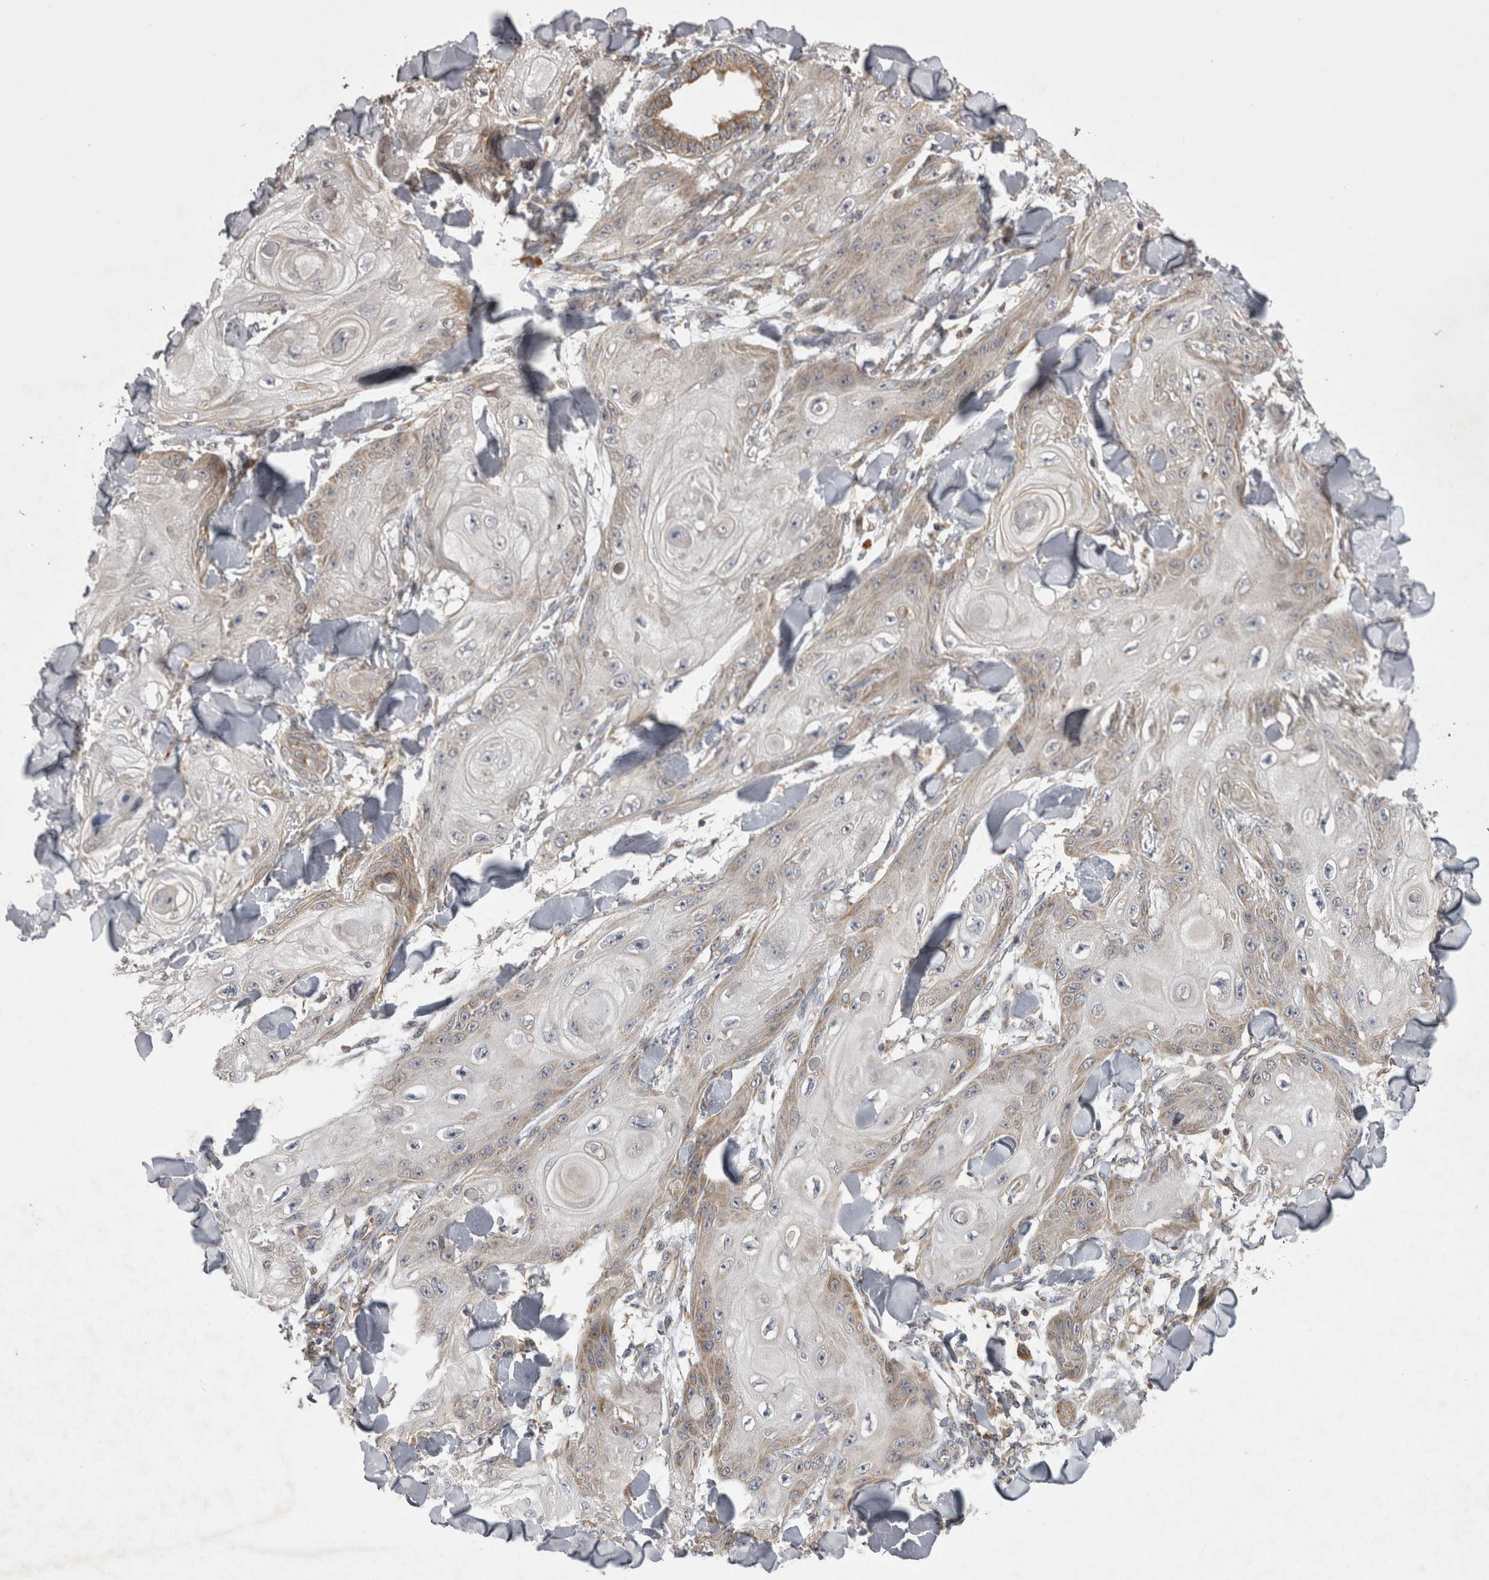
{"staining": {"intensity": "weak", "quantity": "<25%", "location": "cytoplasmic/membranous"}, "tissue": "skin cancer", "cell_type": "Tumor cells", "image_type": "cancer", "snomed": [{"axis": "morphology", "description": "Squamous cell carcinoma, NOS"}, {"axis": "topography", "description": "Skin"}], "caption": "Tumor cells are negative for protein expression in human squamous cell carcinoma (skin).", "gene": "TSPOAP1", "patient": {"sex": "male", "age": 74}}